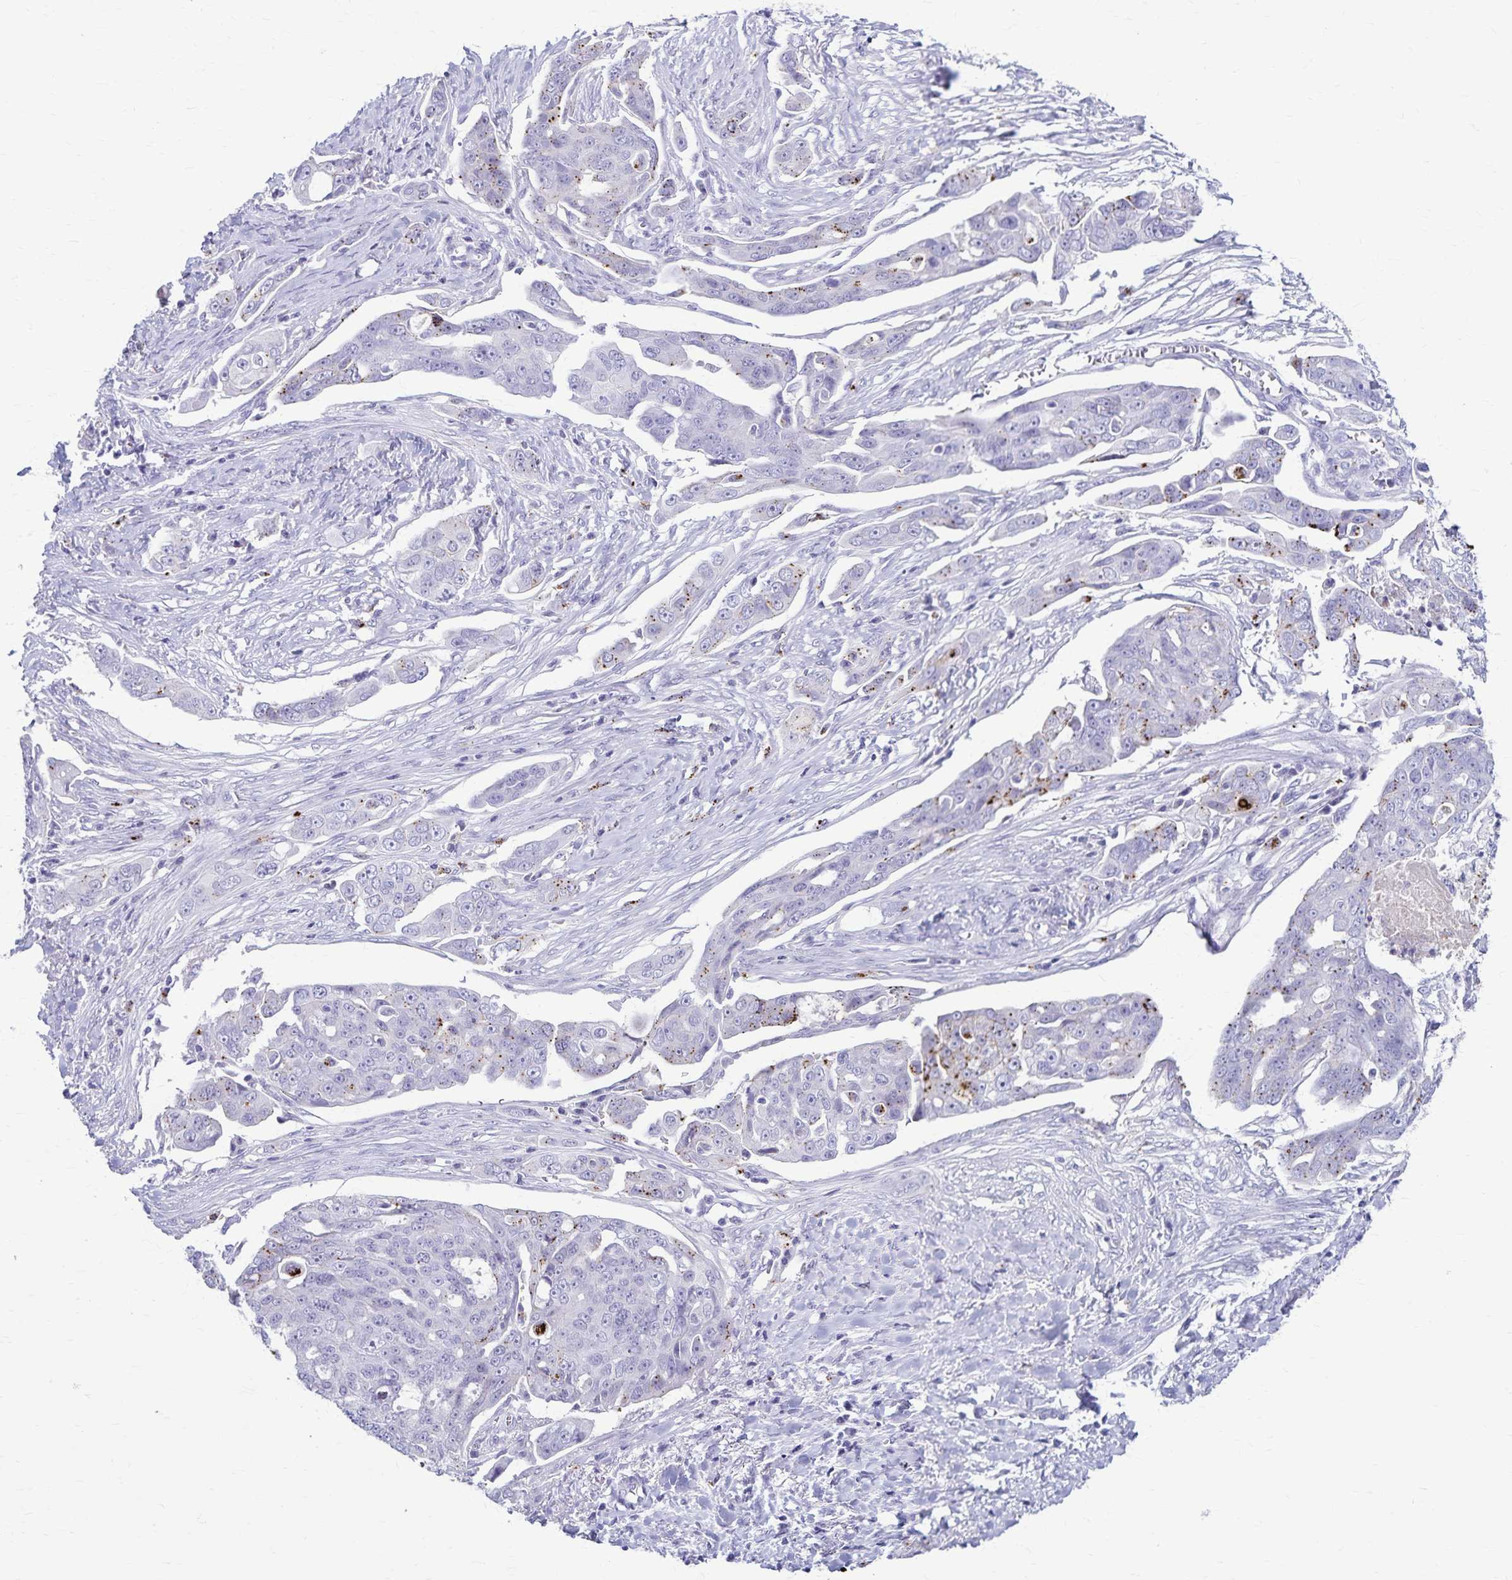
{"staining": {"intensity": "strong", "quantity": "<25%", "location": "cytoplasmic/membranous"}, "tissue": "ovarian cancer", "cell_type": "Tumor cells", "image_type": "cancer", "snomed": [{"axis": "morphology", "description": "Carcinoma, endometroid"}, {"axis": "topography", "description": "Ovary"}], "caption": "Protein staining of ovarian cancer tissue reveals strong cytoplasmic/membranous expression in about <25% of tumor cells. (DAB (3,3'-diaminobenzidine) IHC, brown staining for protein, blue staining for nuclei).", "gene": "TMEM60", "patient": {"sex": "female", "age": 70}}